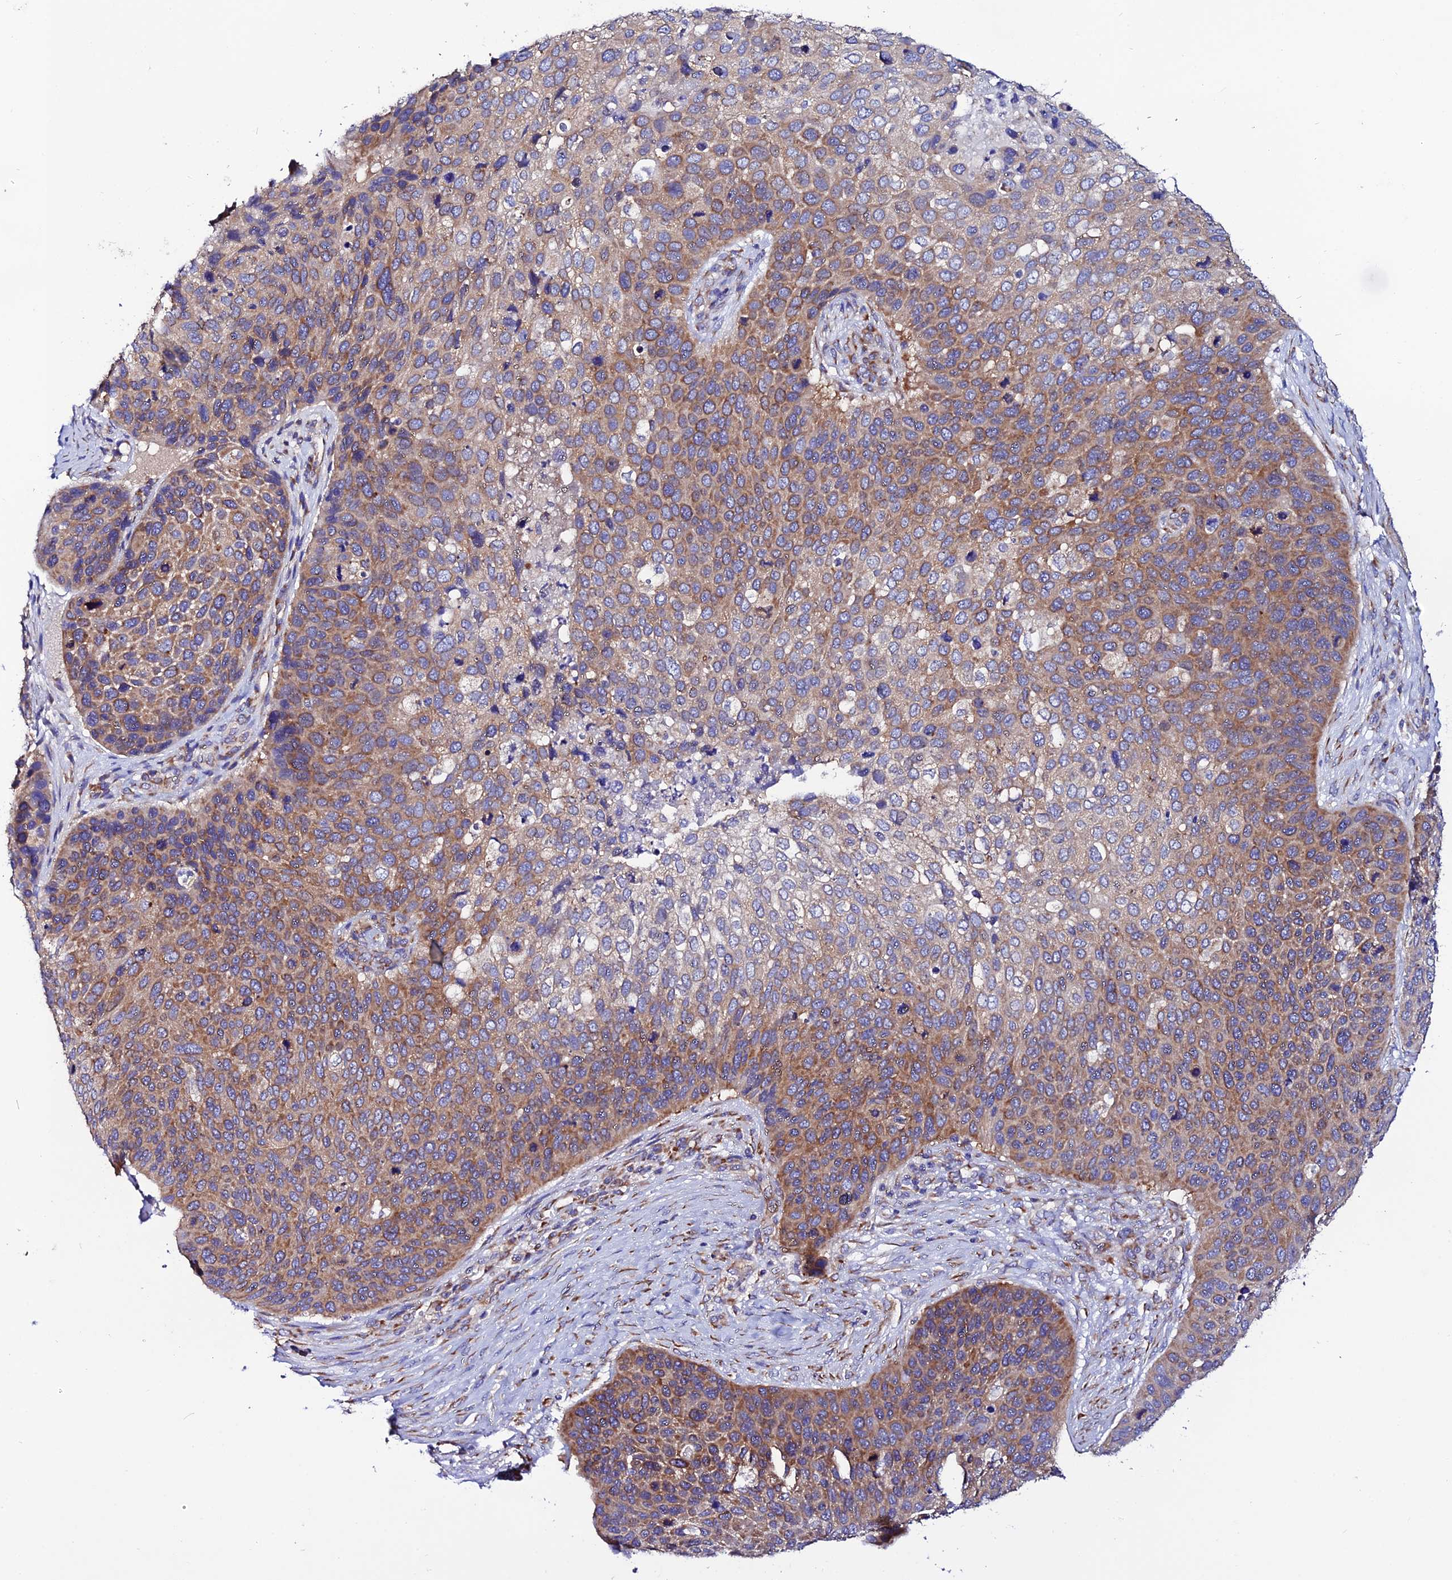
{"staining": {"intensity": "moderate", "quantity": ">75%", "location": "cytoplasmic/membranous"}, "tissue": "skin cancer", "cell_type": "Tumor cells", "image_type": "cancer", "snomed": [{"axis": "morphology", "description": "Basal cell carcinoma"}, {"axis": "topography", "description": "Skin"}], "caption": "Human basal cell carcinoma (skin) stained with a brown dye reveals moderate cytoplasmic/membranous positive expression in about >75% of tumor cells.", "gene": "EEF1G", "patient": {"sex": "female", "age": 74}}